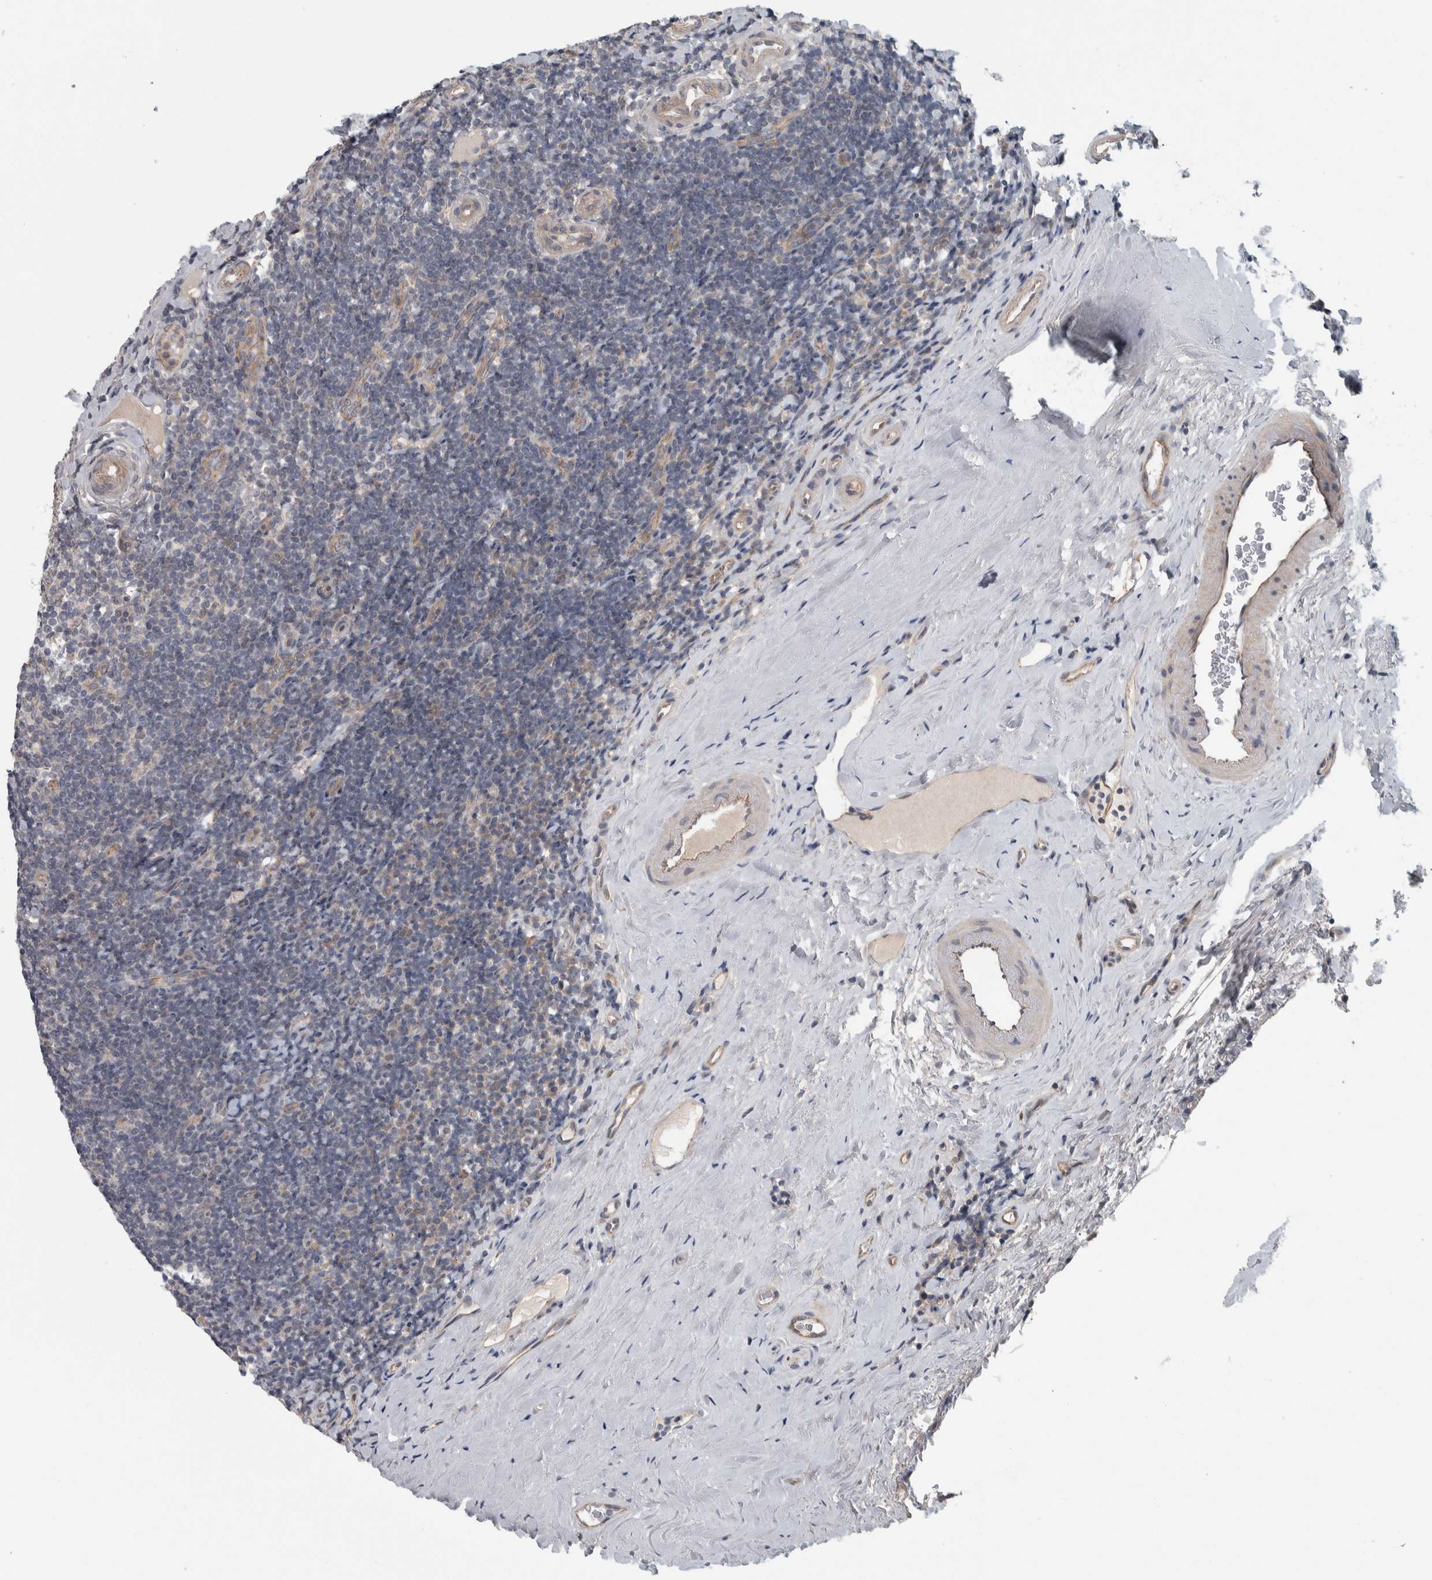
{"staining": {"intensity": "negative", "quantity": "none", "location": "none"}, "tissue": "tonsil", "cell_type": "Germinal center cells", "image_type": "normal", "snomed": [{"axis": "morphology", "description": "Normal tissue, NOS"}, {"axis": "topography", "description": "Tonsil"}], "caption": "A high-resolution micrograph shows IHC staining of unremarkable tonsil, which displays no significant staining in germinal center cells. (DAB (3,3'-diaminobenzidine) immunohistochemistry (IHC), high magnification).", "gene": "KCNJ3", "patient": {"sex": "male", "age": 37}}